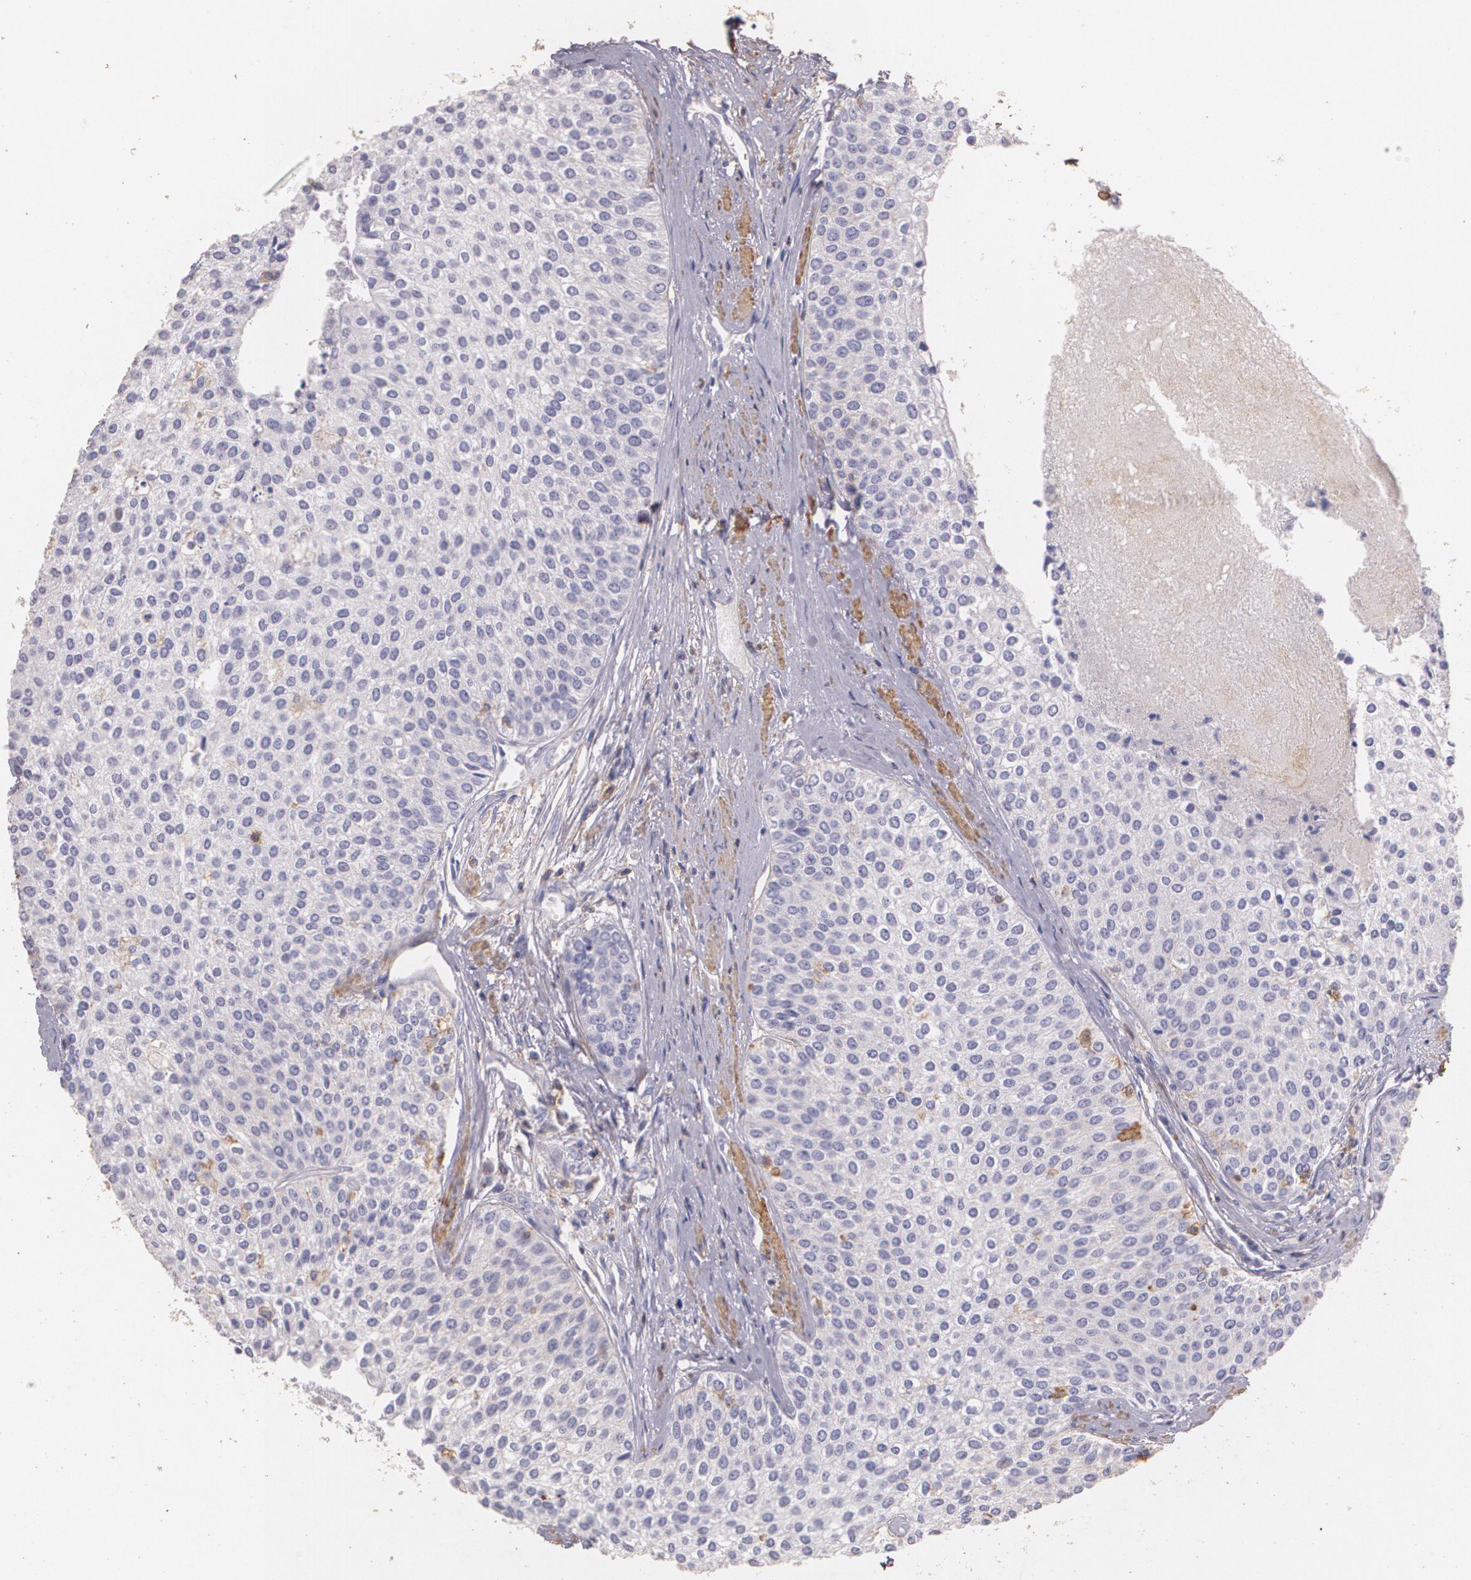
{"staining": {"intensity": "negative", "quantity": "none", "location": "none"}, "tissue": "urothelial cancer", "cell_type": "Tumor cells", "image_type": "cancer", "snomed": [{"axis": "morphology", "description": "Urothelial carcinoma, Low grade"}, {"axis": "topography", "description": "Urinary bladder"}], "caption": "This is an IHC photomicrograph of human low-grade urothelial carcinoma. There is no positivity in tumor cells.", "gene": "TGFBR1", "patient": {"sex": "female", "age": 73}}